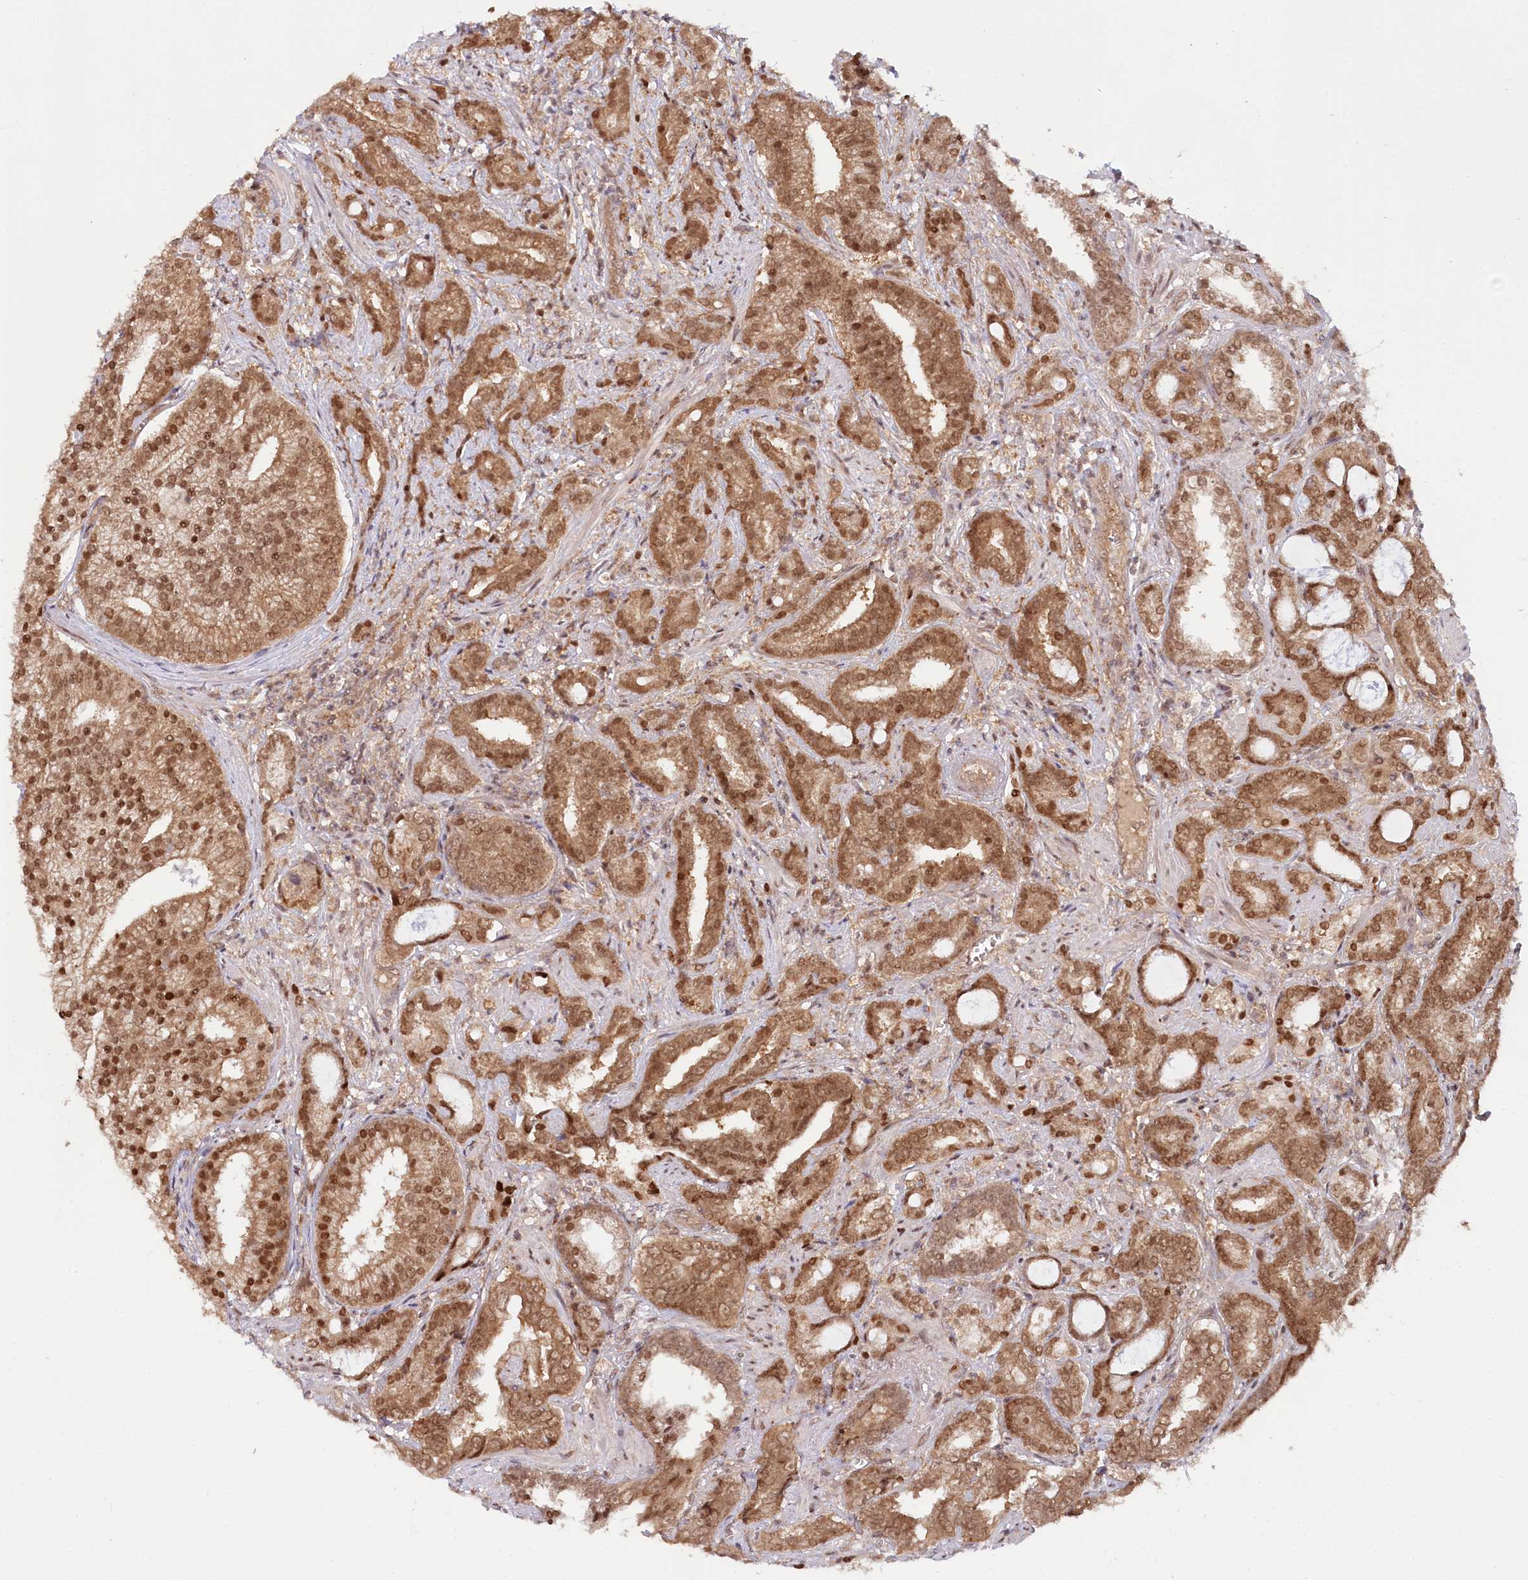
{"staining": {"intensity": "moderate", "quantity": ">75%", "location": "cytoplasmic/membranous,nuclear"}, "tissue": "prostate cancer", "cell_type": "Tumor cells", "image_type": "cancer", "snomed": [{"axis": "morphology", "description": "Adenocarcinoma, High grade"}, {"axis": "topography", "description": "Prostate and seminal vesicle, NOS"}], "caption": "Tumor cells demonstrate moderate cytoplasmic/membranous and nuclear staining in approximately >75% of cells in prostate adenocarcinoma (high-grade). (brown staining indicates protein expression, while blue staining denotes nuclei).", "gene": "CCDC65", "patient": {"sex": "male", "age": 67}}